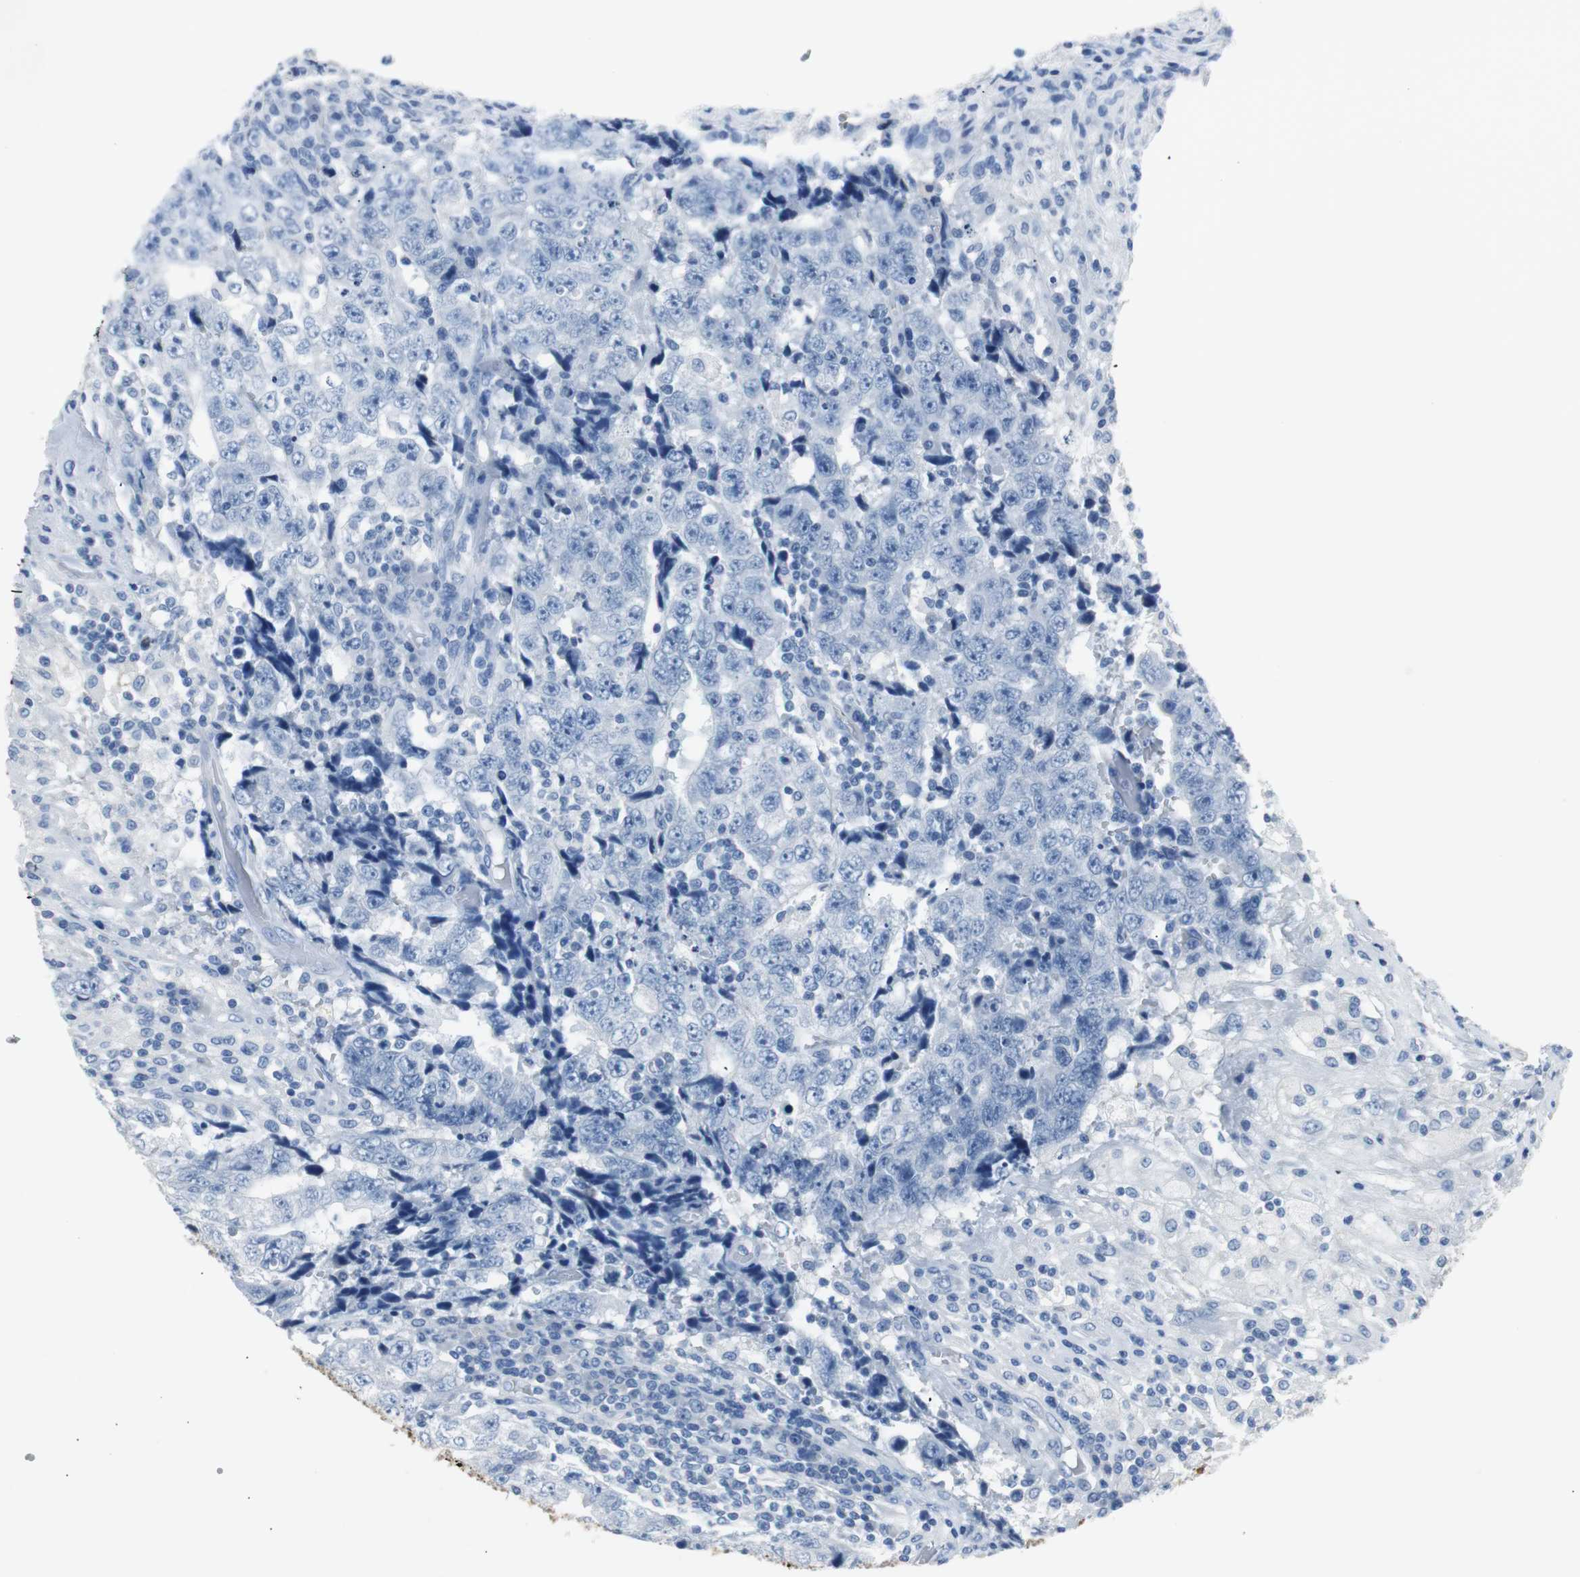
{"staining": {"intensity": "negative", "quantity": "none", "location": "none"}, "tissue": "testis cancer", "cell_type": "Tumor cells", "image_type": "cancer", "snomed": [{"axis": "morphology", "description": "Necrosis, NOS"}, {"axis": "morphology", "description": "Carcinoma, Embryonal, NOS"}, {"axis": "topography", "description": "Testis"}], "caption": "This is an immunohistochemistry photomicrograph of testis embryonal carcinoma. There is no staining in tumor cells.", "gene": "LRP2", "patient": {"sex": "male", "age": 19}}